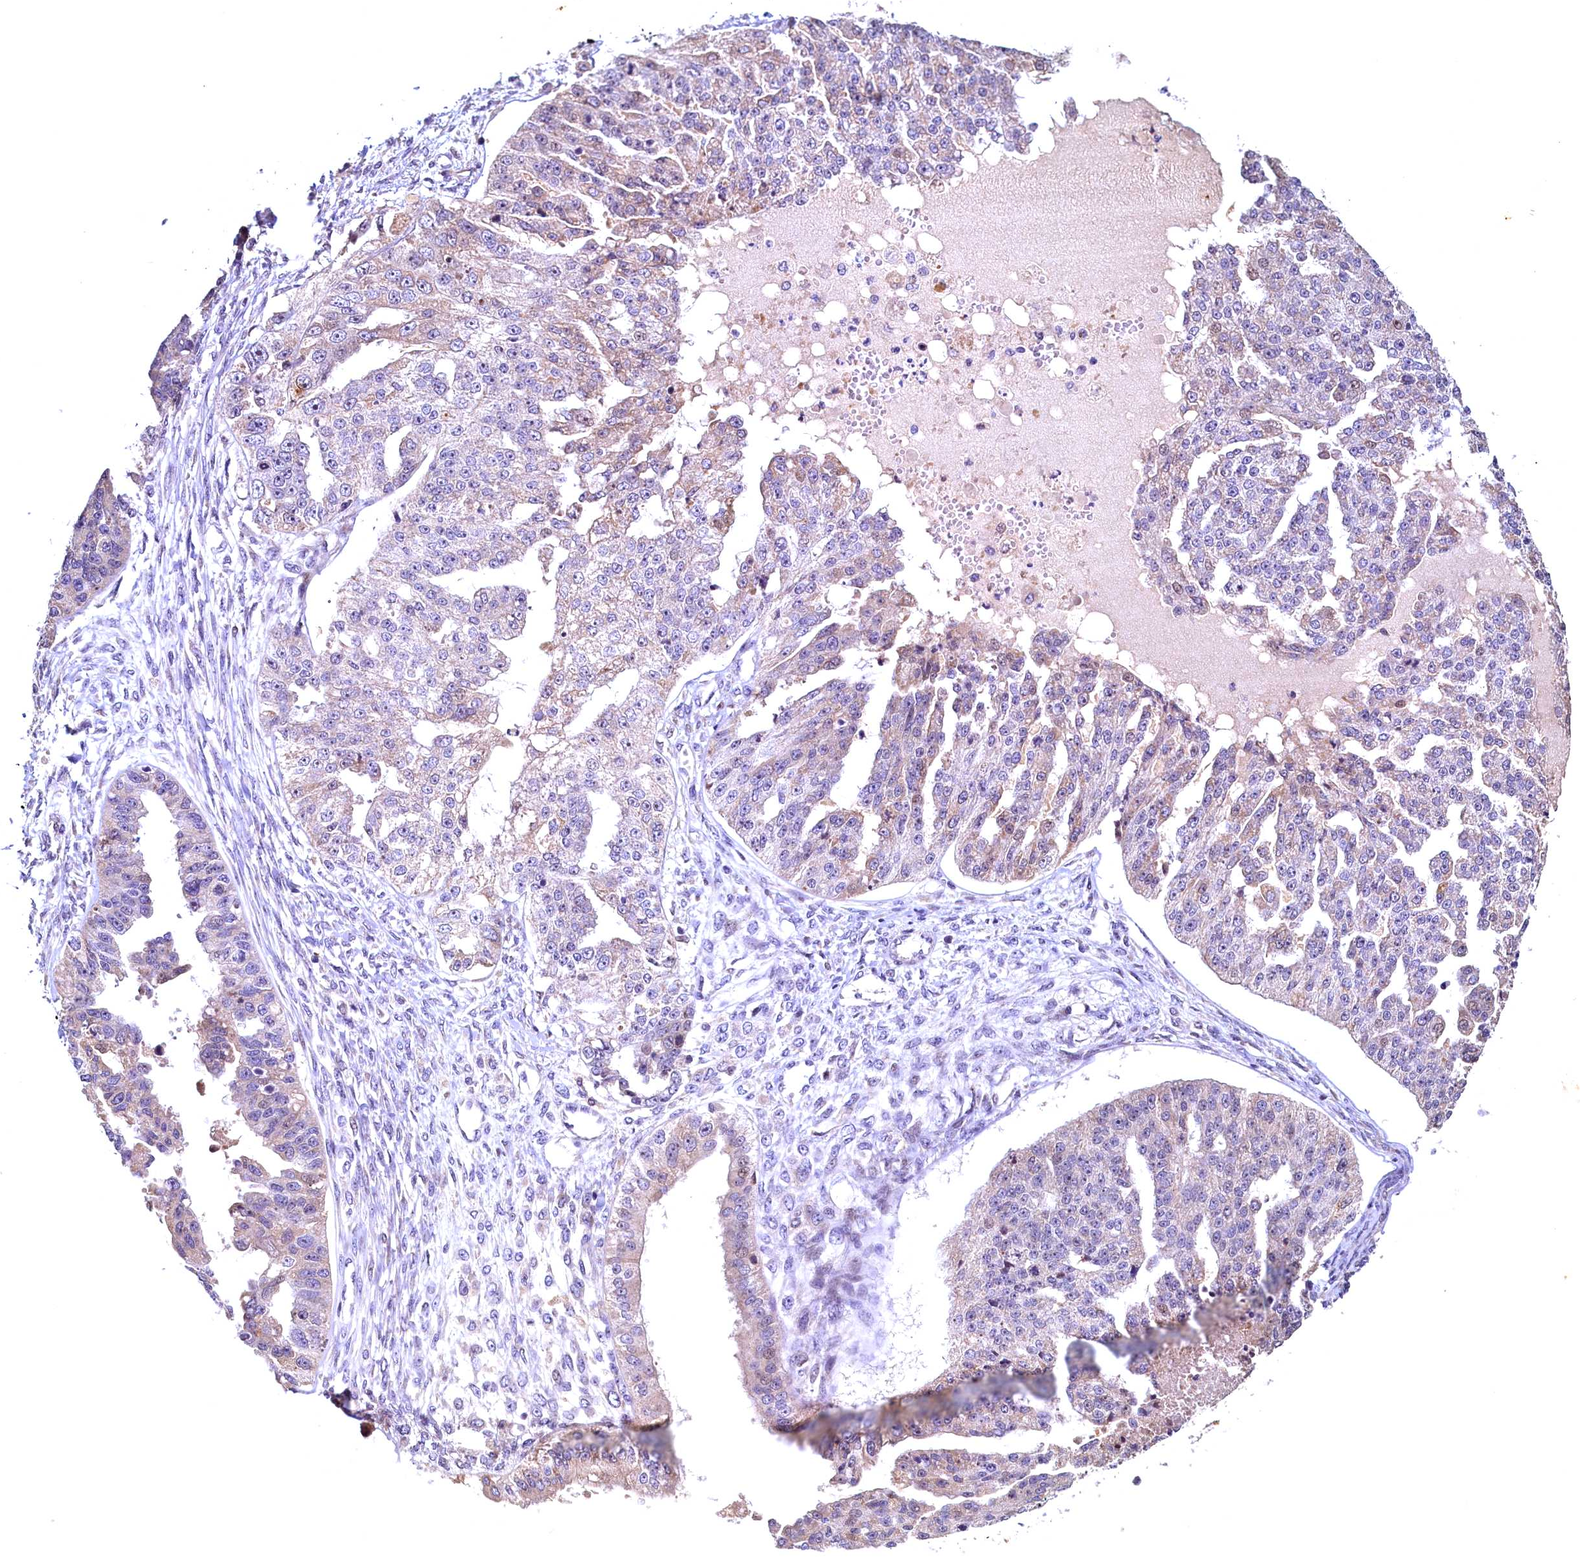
{"staining": {"intensity": "weak", "quantity": "<25%", "location": "cytoplasmic/membranous"}, "tissue": "ovarian cancer", "cell_type": "Tumor cells", "image_type": "cancer", "snomed": [{"axis": "morphology", "description": "Cystadenocarcinoma, serous, NOS"}, {"axis": "topography", "description": "Ovary"}], "caption": "Protein analysis of ovarian cancer (serous cystadenocarcinoma) displays no significant positivity in tumor cells. (DAB (3,3'-diaminobenzidine) IHC with hematoxylin counter stain).", "gene": "LATS2", "patient": {"sex": "female", "age": 58}}